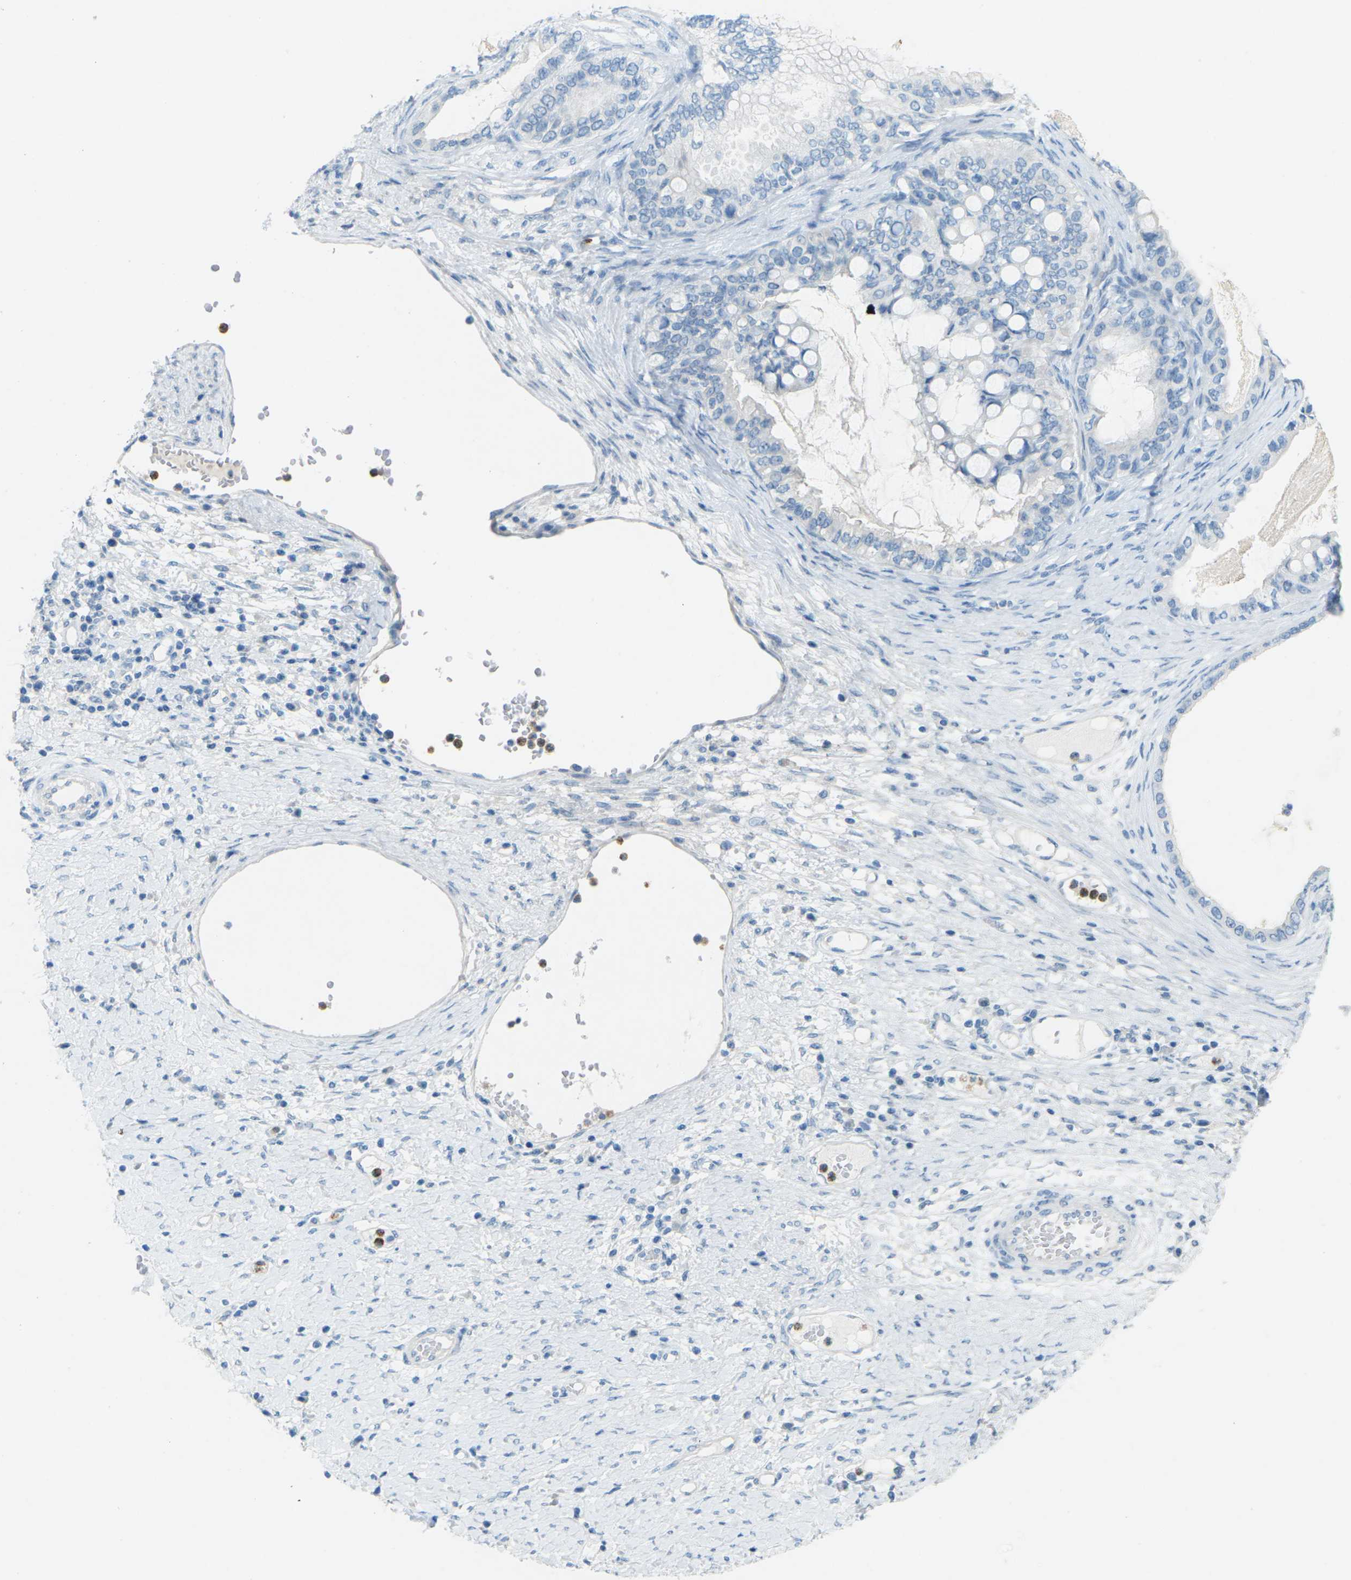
{"staining": {"intensity": "negative", "quantity": "none", "location": "none"}, "tissue": "ovarian cancer", "cell_type": "Tumor cells", "image_type": "cancer", "snomed": [{"axis": "morphology", "description": "Cystadenocarcinoma, mucinous, NOS"}, {"axis": "topography", "description": "Ovary"}], "caption": "Mucinous cystadenocarcinoma (ovarian) stained for a protein using immunohistochemistry (IHC) shows no positivity tumor cells.", "gene": "CDH16", "patient": {"sex": "female", "age": 80}}